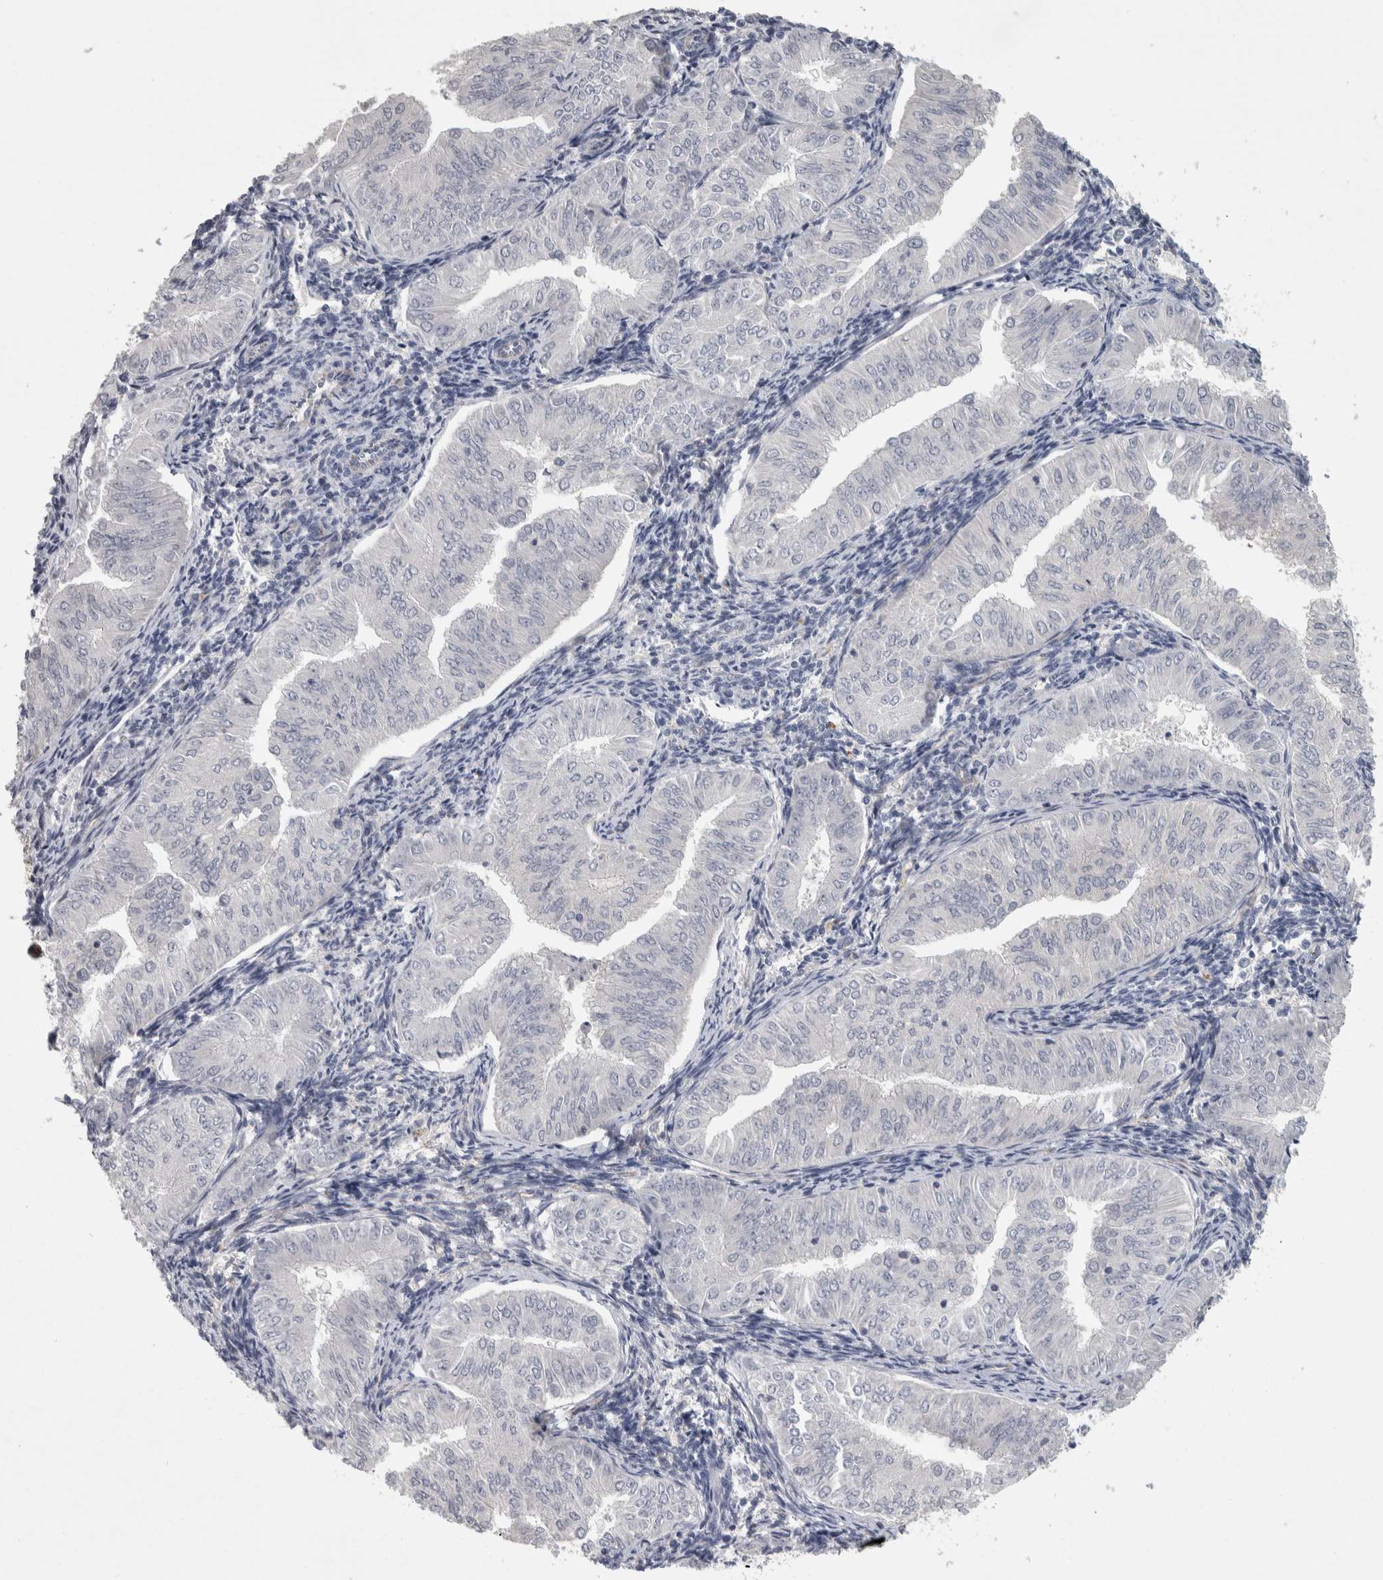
{"staining": {"intensity": "negative", "quantity": "none", "location": "none"}, "tissue": "endometrial cancer", "cell_type": "Tumor cells", "image_type": "cancer", "snomed": [{"axis": "morphology", "description": "Normal tissue, NOS"}, {"axis": "morphology", "description": "Adenocarcinoma, NOS"}, {"axis": "topography", "description": "Endometrium"}], "caption": "Image shows no significant protein staining in tumor cells of endometrial cancer (adenocarcinoma). Nuclei are stained in blue.", "gene": "ZNF862", "patient": {"sex": "female", "age": 53}}